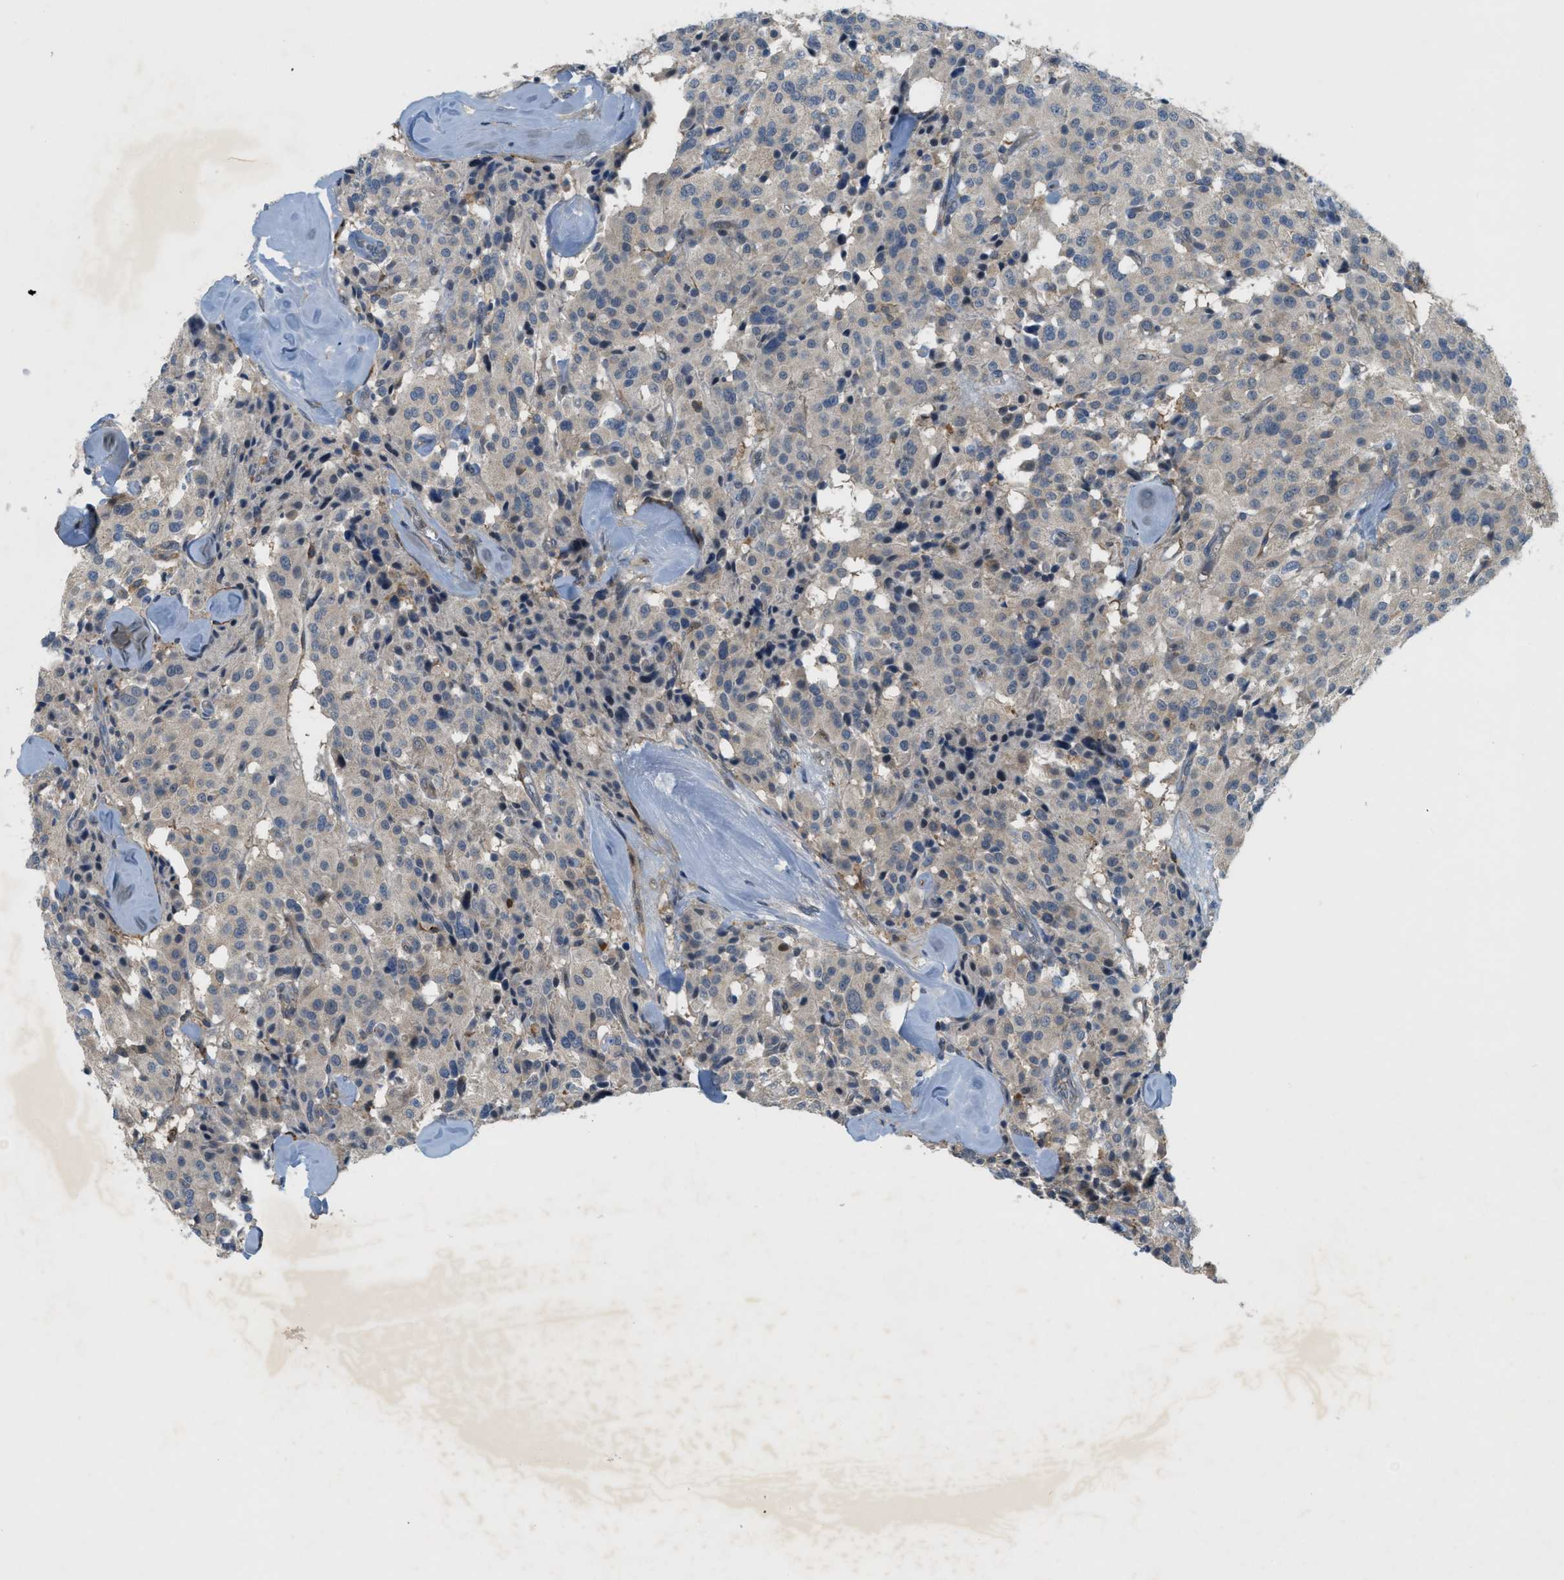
{"staining": {"intensity": "negative", "quantity": "none", "location": "none"}, "tissue": "carcinoid", "cell_type": "Tumor cells", "image_type": "cancer", "snomed": [{"axis": "morphology", "description": "Carcinoid, malignant, NOS"}, {"axis": "topography", "description": "Lung"}], "caption": "IHC image of neoplastic tissue: human carcinoid stained with DAB shows no significant protein positivity in tumor cells.", "gene": "PDCL3", "patient": {"sex": "male", "age": 30}}